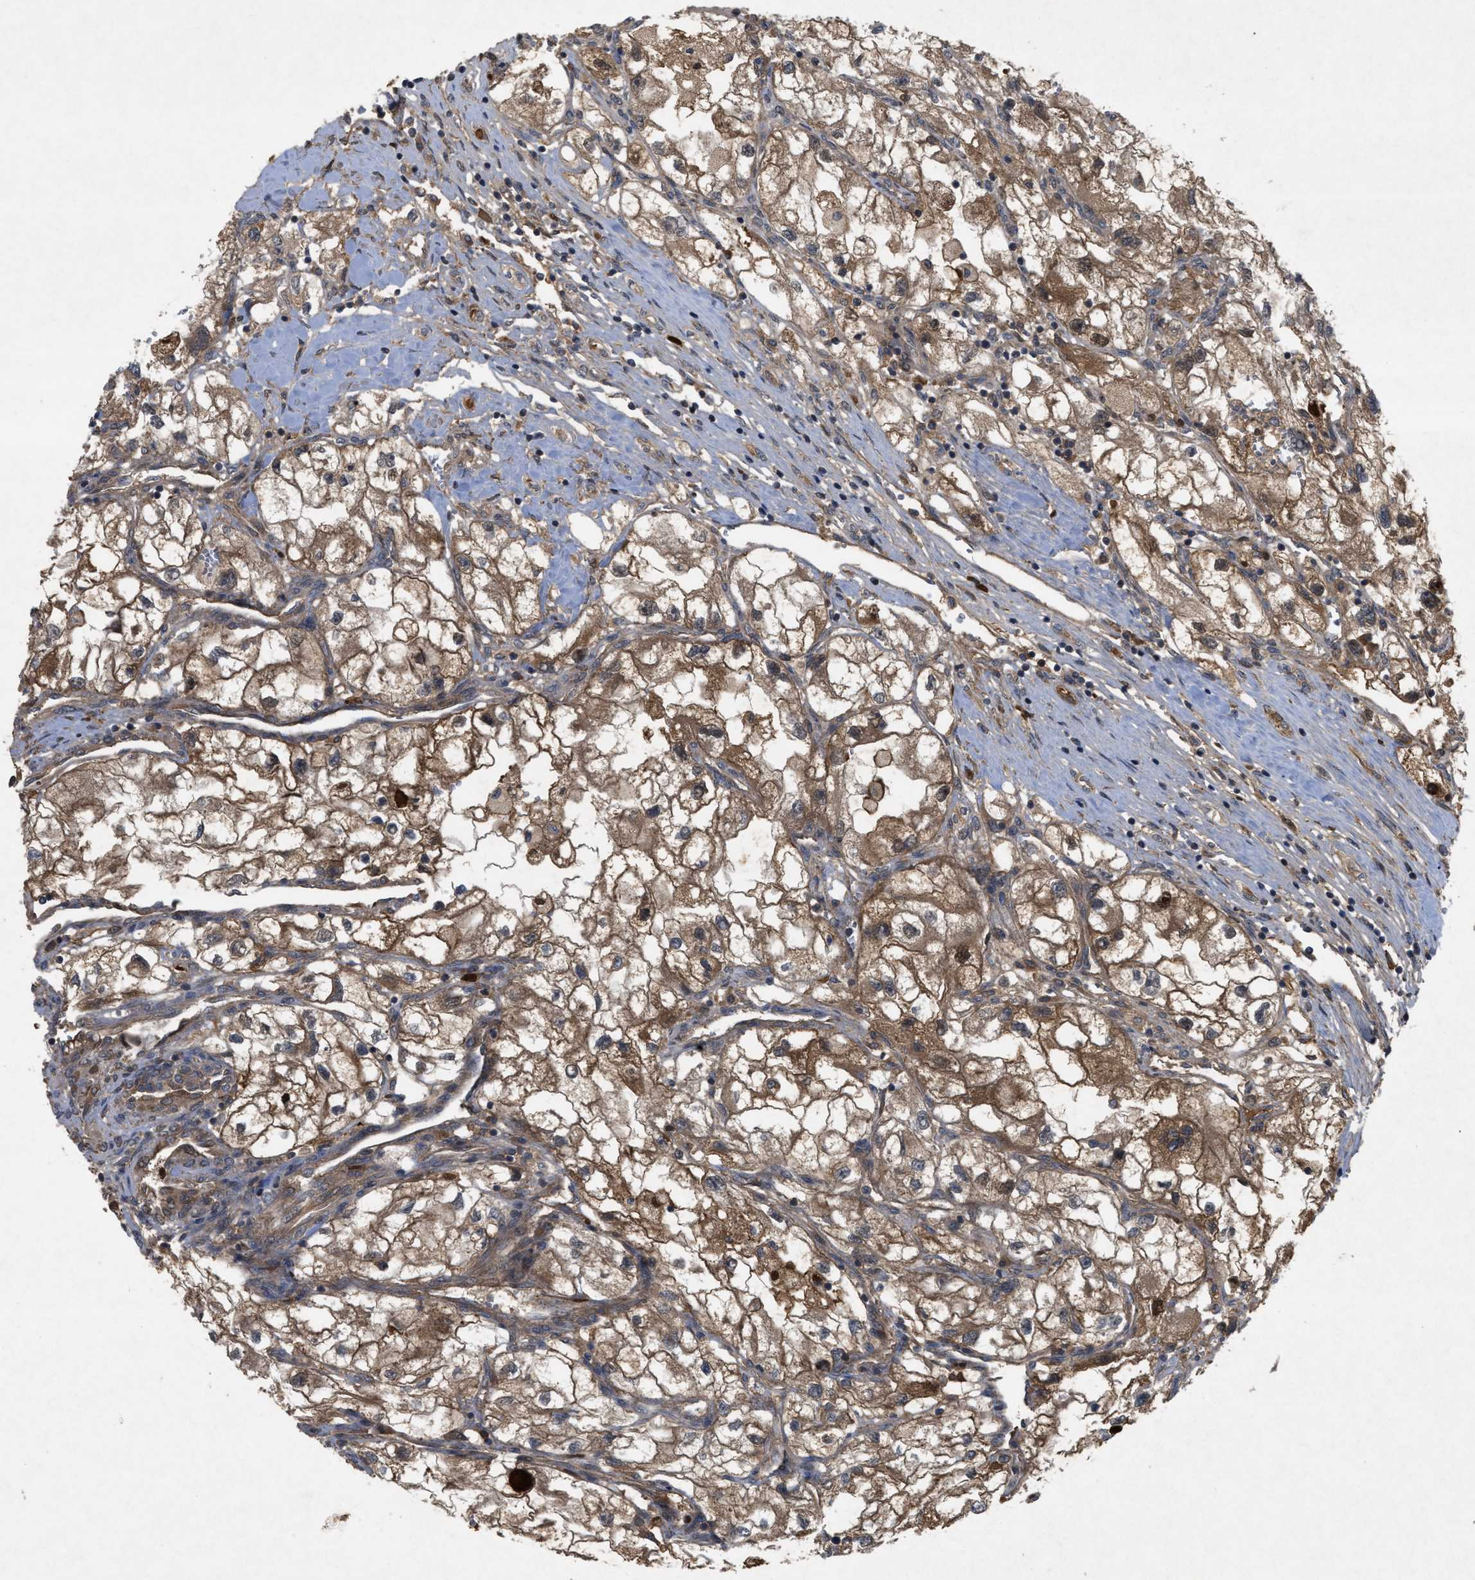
{"staining": {"intensity": "moderate", "quantity": ">75%", "location": "cytoplasmic/membranous"}, "tissue": "renal cancer", "cell_type": "Tumor cells", "image_type": "cancer", "snomed": [{"axis": "morphology", "description": "Adenocarcinoma, NOS"}, {"axis": "topography", "description": "Kidney"}], "caption": "Immunohistochemical staining of renal cancer displays medium levels of moderate cytoplasmic/membranous staining in about >75% of tumor cells.", "gene": "RAB2A", "patient": {"sex": "female", "age": 70}}